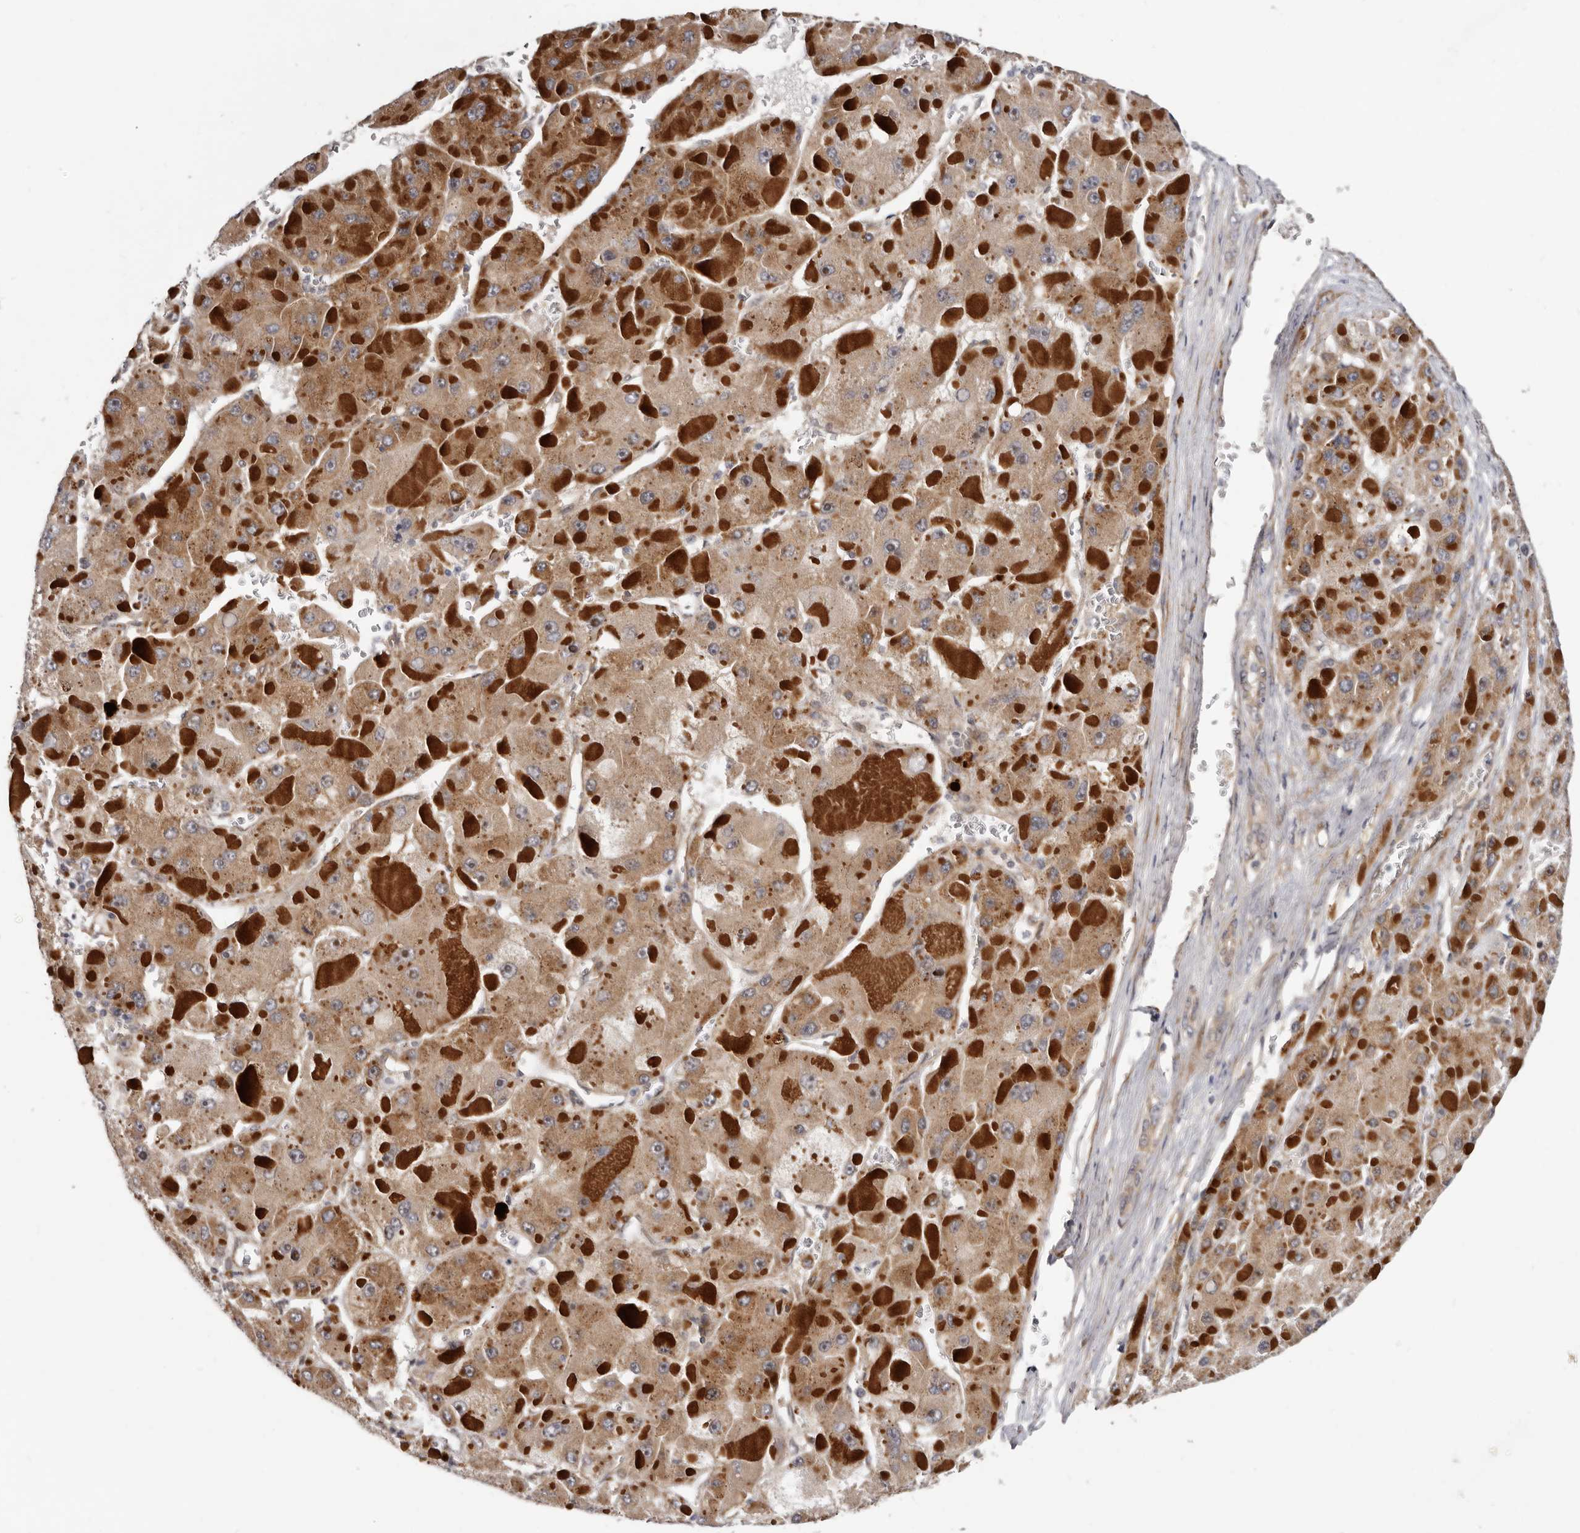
{"staining": {"intensity": "moderate", "quantity": ">75%", "location": "cytoplasmic/membranous"}, "tissue": "liver cancer", "cell_type": "Tumor cells", "image_type": "cancer", "snomed": [{"axis": "morphology", "description": "Carcinoma, Hepatocellular, NOS"}, {"axis": "topography", "description": "Liver"}], "caption": "High-power microscopy captured an immunohistochemistry (IHC) micrograph of liver cancer, revealing moderate cytoplasmic/membranous staining in about >75% of tumor cells. (brown staining indicates protein expression, while blue staining denotes nuclei).", "gene": "SBDS", "patient": {"sex": "female", "age": 73}}